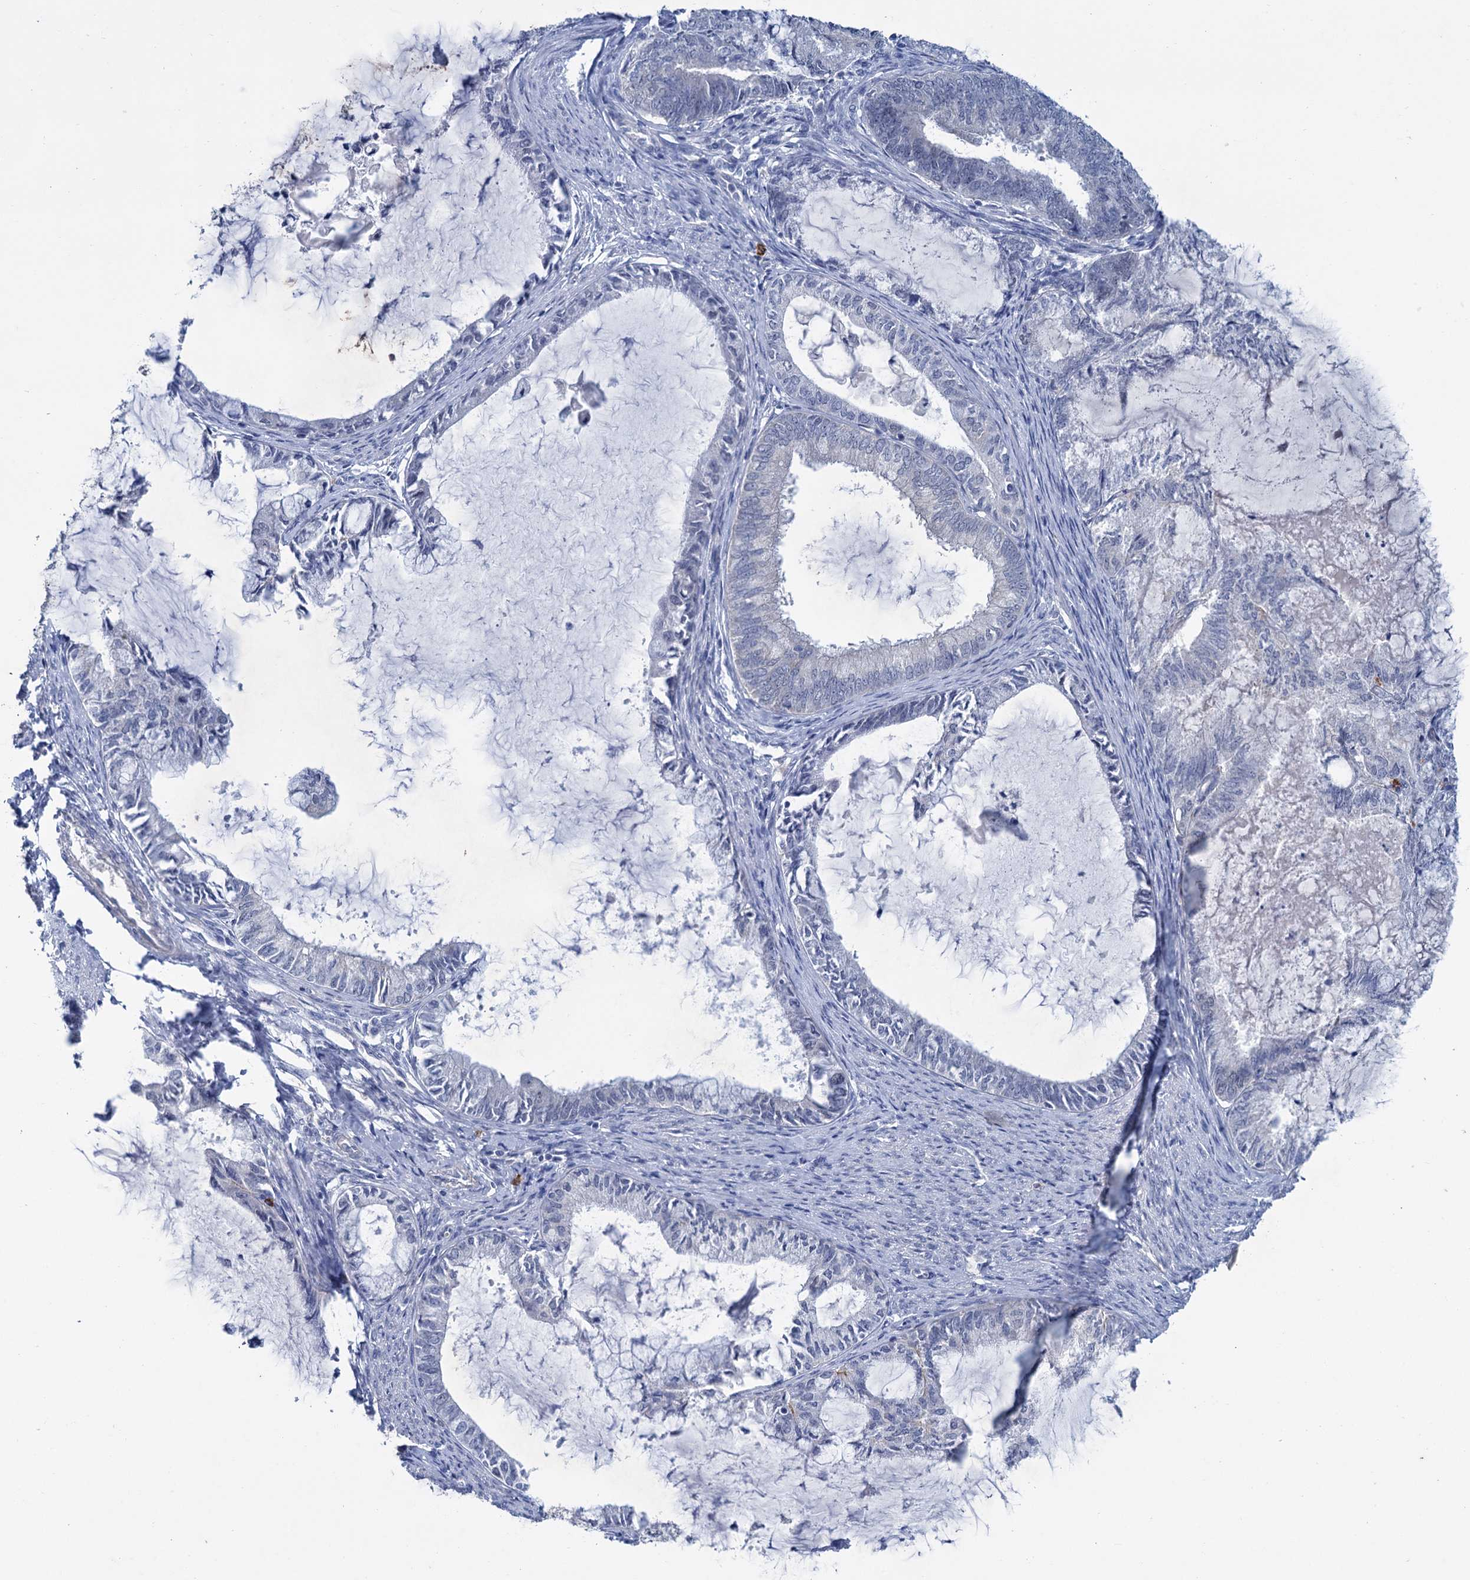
{"staining": {"intensity": "negative", "quantity": "none", "location": "none"}, "tissue": "endometrial cancer", "cell_type": "Tumor cells", "image_type": "cancer", "snomed": [{"axis": "morphology", "description": "Adenocarcinoma, NOS"}, {"axis": "topography", "description": "Endometrium"}], "caption": "IHC histopathology image of endometrial cancer (adenocarcinoma) stained for a protein (brown), which shows no staining in tumor cells. (Stains: DAB (3,3'-diaminobenzidine) immunohistochemistry with hematoxylin counter stain, Microscopy: brightfield microscopy at high magnification).", "gene": "FAM111B", "patient": {"sex": "female", "age": 86}}